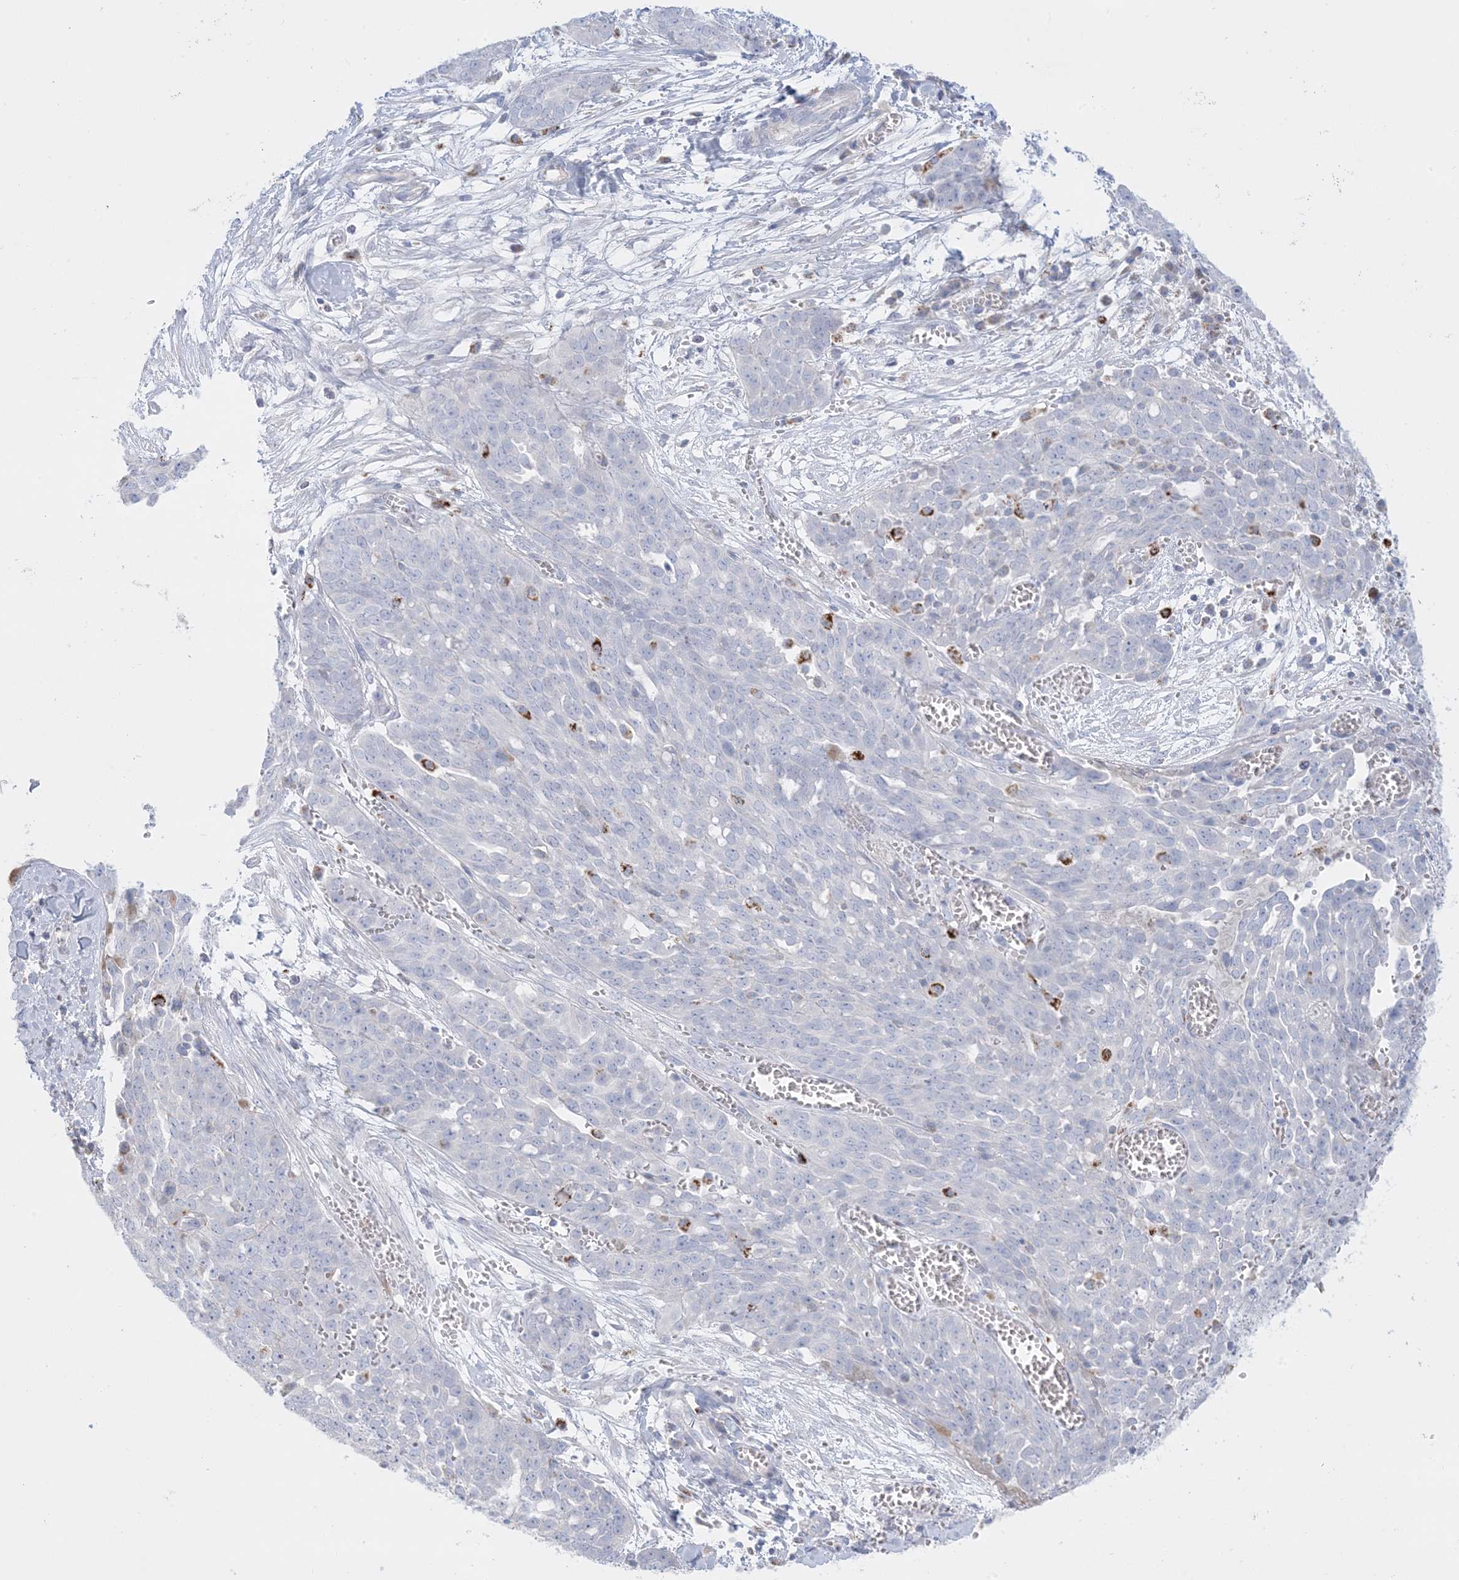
{"staining": {"intensity": "negative", "quantity": "none", "location": "none"}, "tissue": "ovarian cancer", "cell_type": "Tumor cells", "image_type": "cancer", "snomed": [{"axis": "morphology", "description": "Cystadenocarcinoma, serous, NOS"}, {"axis": "topography", "description": "Soft tissue"}, {"axis": "topography", "description": "Ovary"}], "caption": "A histopathology image of human ovarian cancer is negative for staining in tumor cells.", "gene": "KCTD6", "patient": {"sex": "female", "age": 57}}